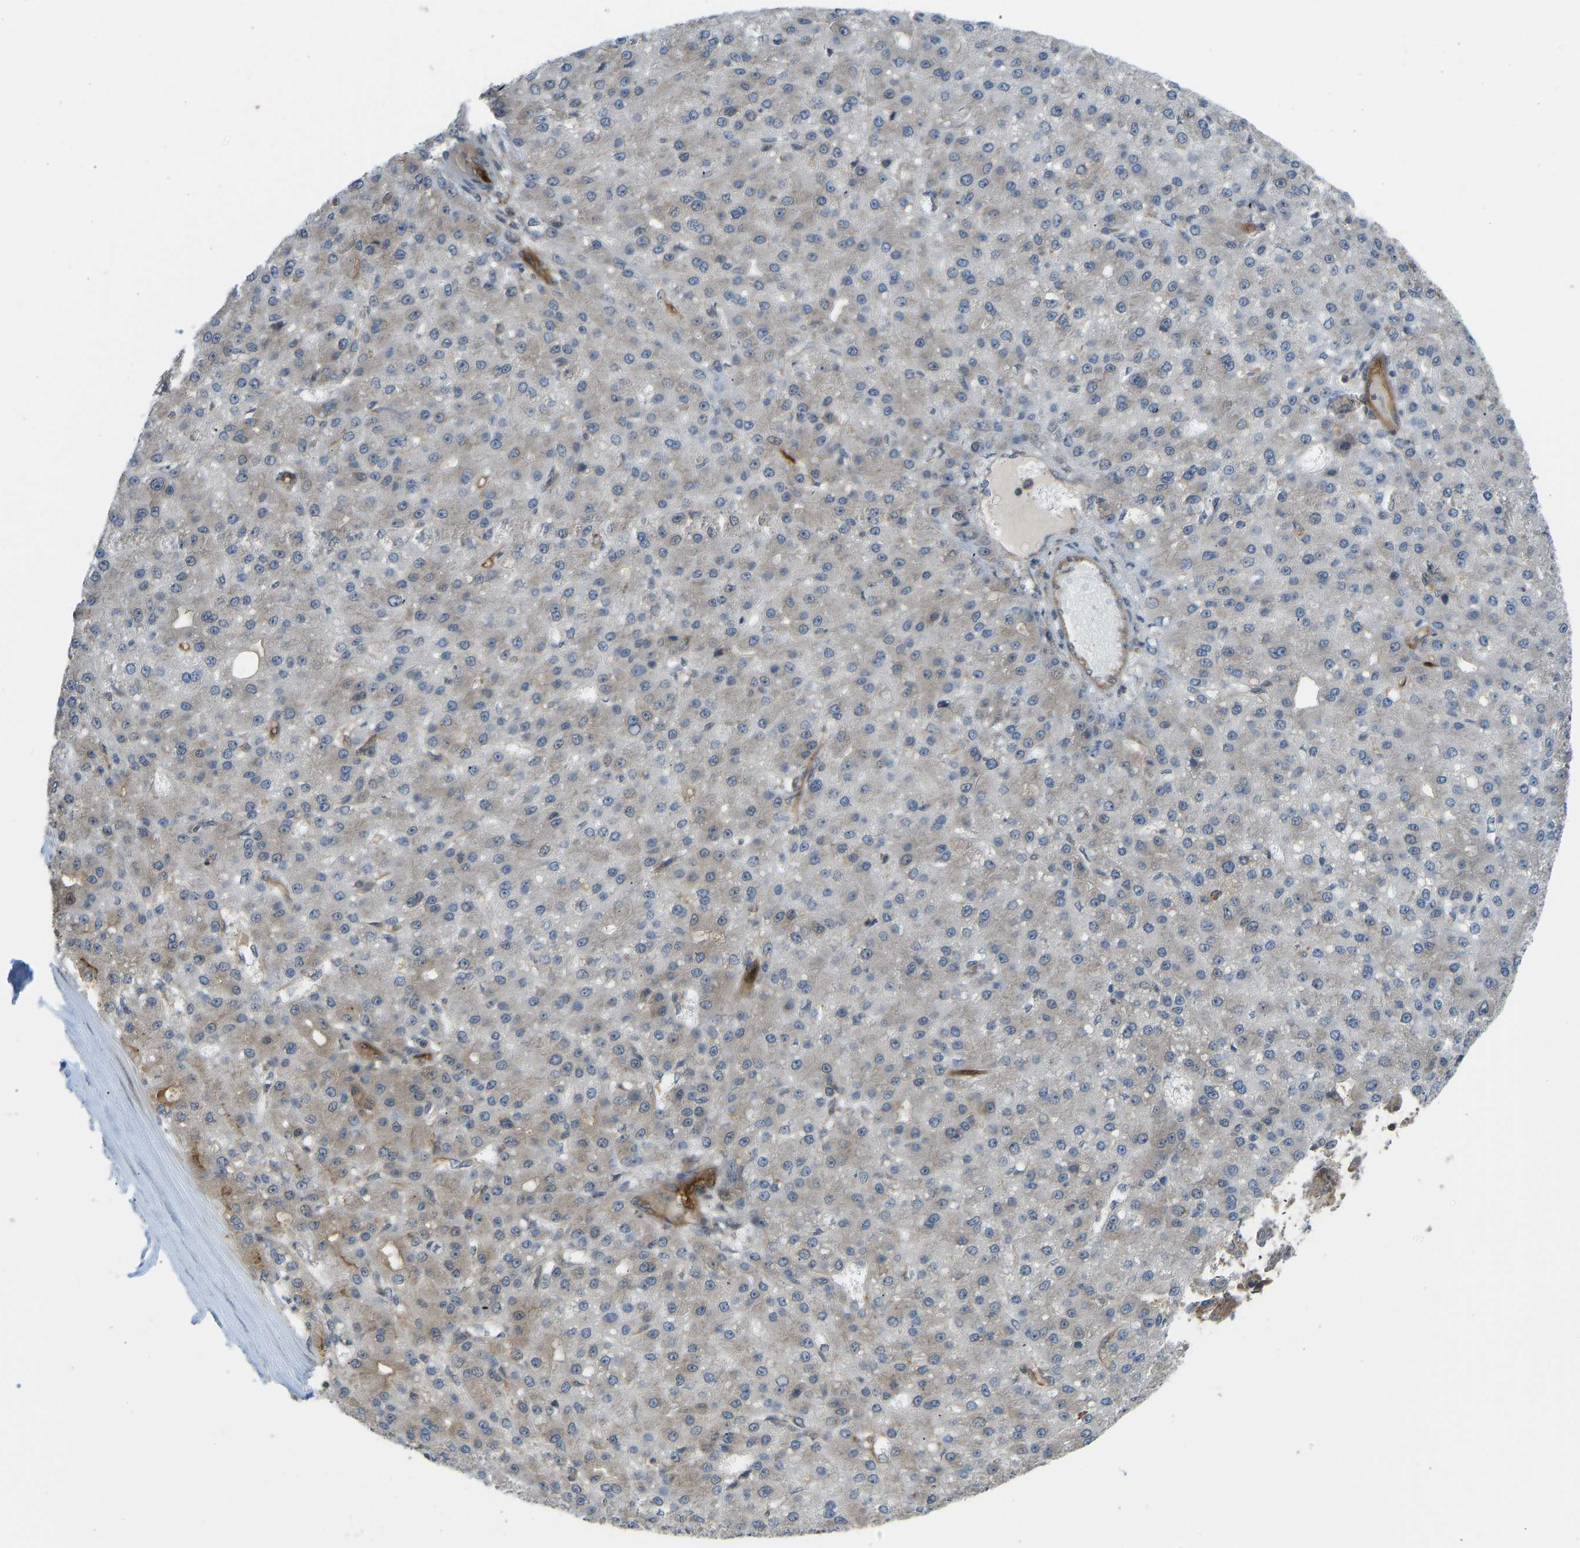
{"staining": {"intensity": "weak", "quantity": "25%-75%", "location": "cytoplasmic/membranous"}, "tissue": "liver cancer", "cell_type": "Tumor cells", "image_type": "cancer", "snomed": [{"axis": "morphology", "description": "Carcinoma, Hepatocellular, NOS"}, {"axis": "topography", "description": "Liver"}], "caption": "This is an image of IHC staining of liver cancer, which shows weak expression in the cytoplasmic/membranous of tumor cells.", "gene": "CCT8", "patient": {"sex": "male", "age": 67}}